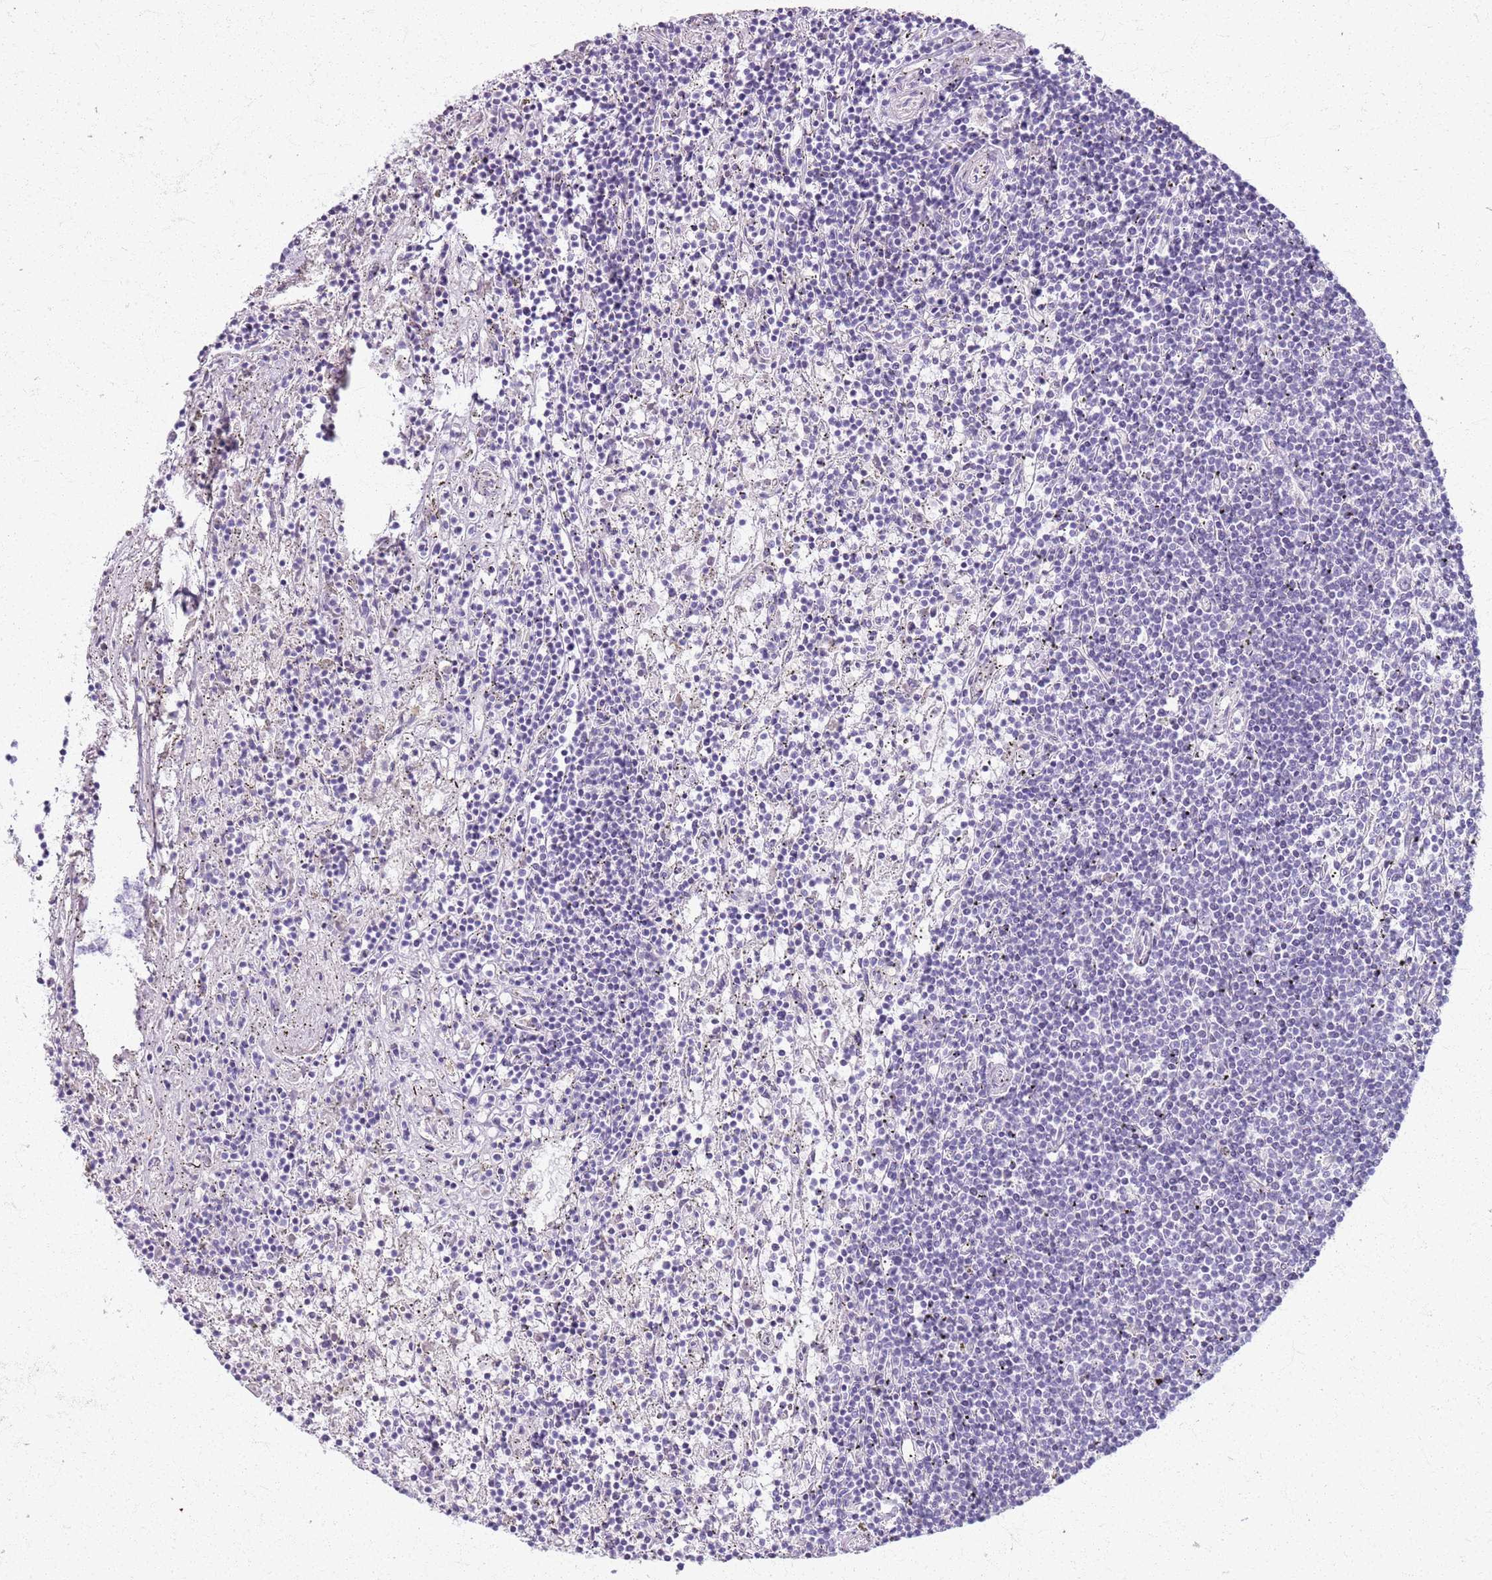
{"staining": {"intensity": "negative", "quantity": "none", "location": "none"}, "tissue": "lymphoma", "cell_type": "Tumor cells", "image_type": "cancer", "snomed": [{"axis": "morphology", "description": "Malignant lymphoma, non-Hodgkin's type, Low grade"}, {"axis": "topography", "description": "Spleen"}], "caption": "Photomicrograph shows no protein staining in tumor cells of low-grade malignant lymphoma, non-Hodgkin's type tissue.", "gene": "CSRP3", "patient": {"sex": "male", "age": 76}}